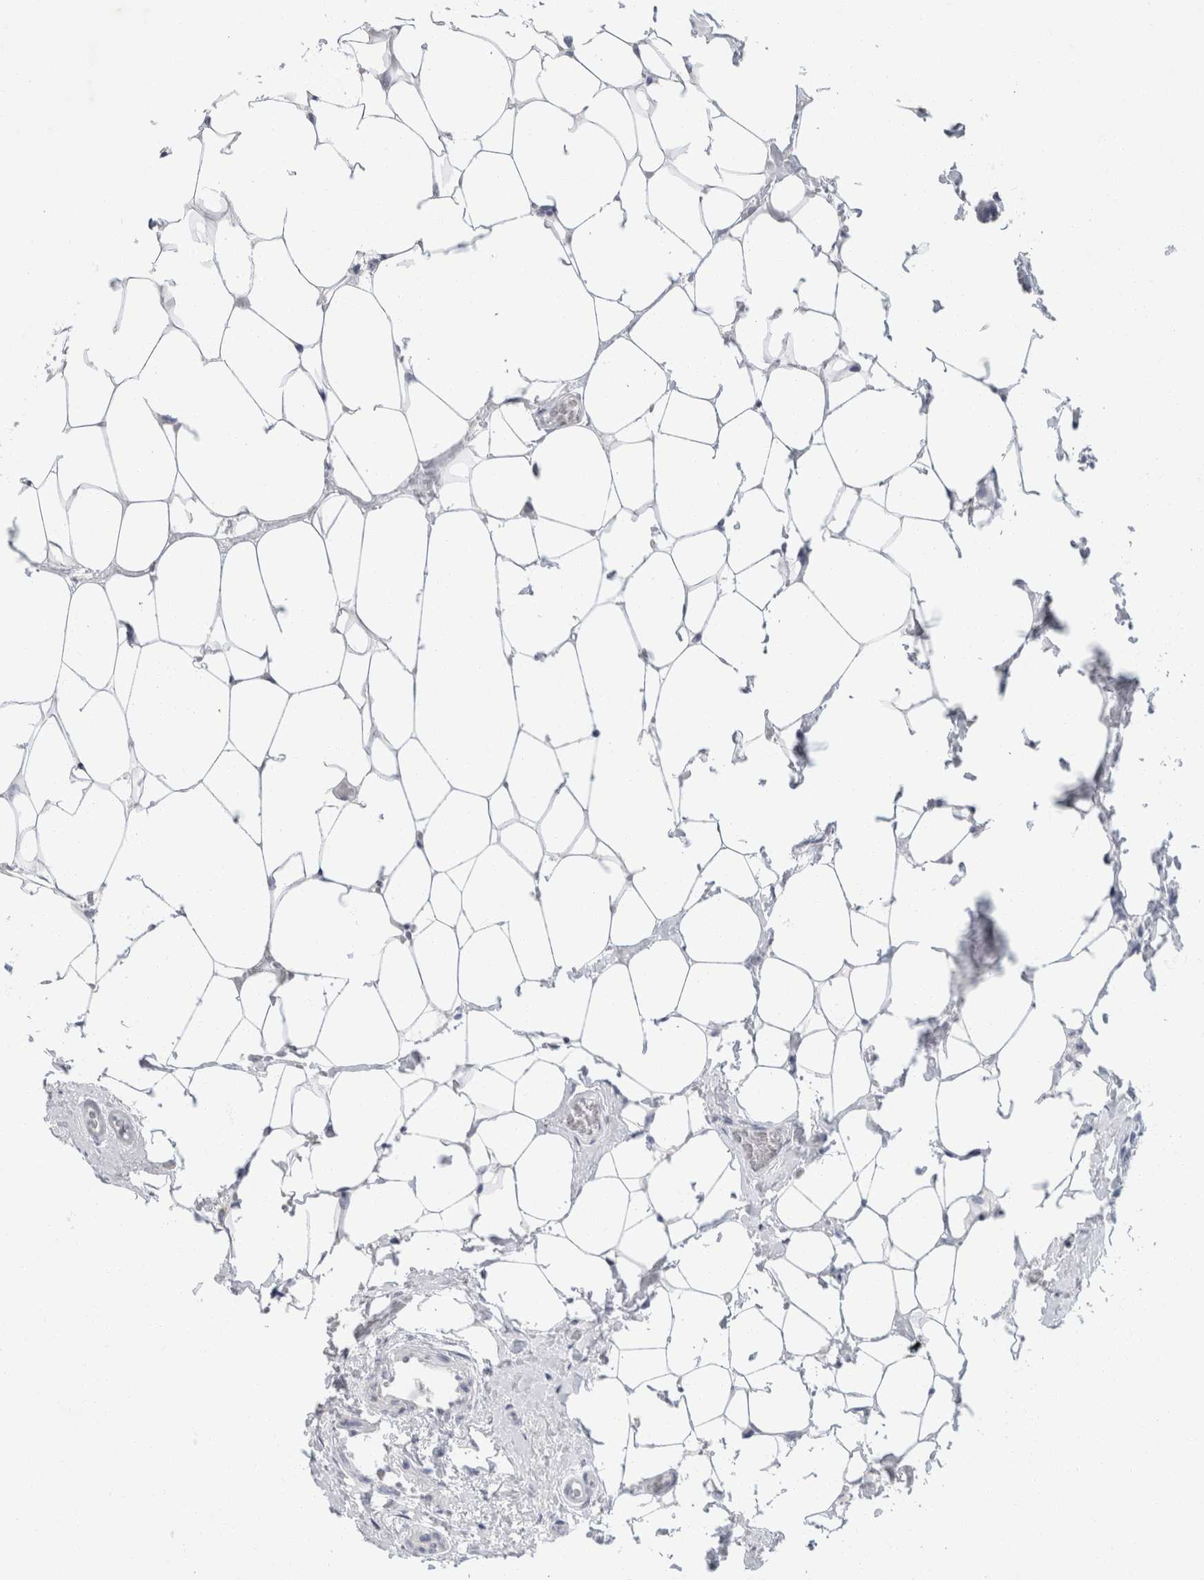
{"staining": {"intensity": "negative", "quantity": "none", "location": "none"}, "tissue": "breast cancer", "cell_type": "Tumor cells", "image_type": "cancer", "snomed": [{"axis": "morphology", "description": "Normal tissue, NOS"}, {"axis": "morphology", "description": "Duct carcinoma"}, {"axis": "topography", "description": "Breast"}], "caption": "Immunohistochemical staining of human intraductal carcinoma (breast) exhibits no significant staining in tumor cells.", "gene": "NIPA1", "patient": {"sex": "female", "age": 43}}